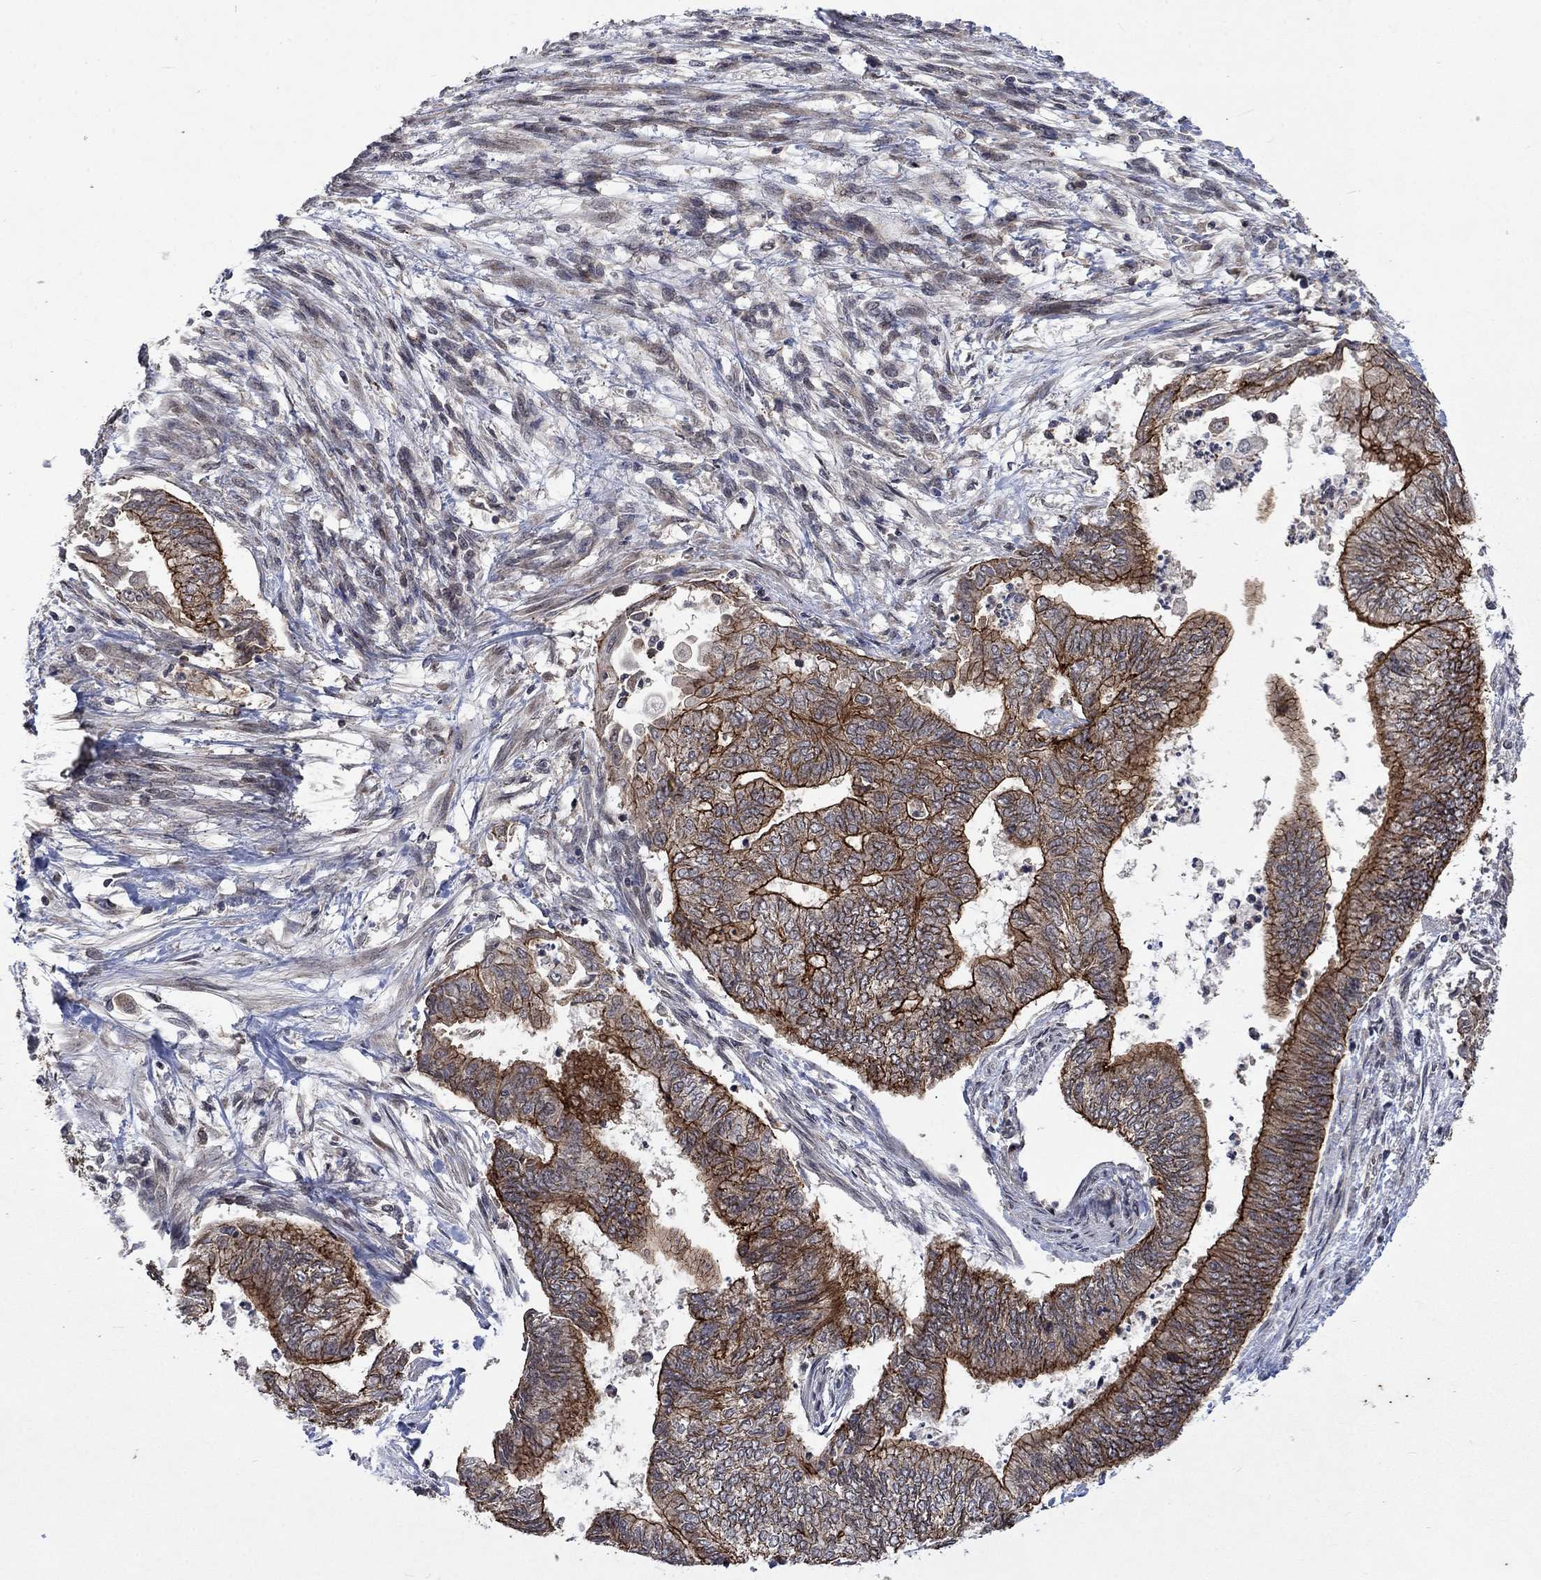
{"staining": {"intensity": "strong", "quantity": "25%-75%", "location": "cytoplasmic/membranous"}, "tissue": "endometrial cancer", "cell_type": "Tumor cells", "image_type": "cancer", "snomed": [{"axis": "morphology", "description": "Adenocarcinoma, NOS"}, {"axis": "topography", "description": "Endometrium"}], "caption": "Protein analysis of endometrial adenocarcinoma tissue shows strong cytoplasmic/membranous staining in approximately 25%-75% of tumor cells.", "gene": "PPP1R9A", "patient": {"sex": "female", "age": 65}}